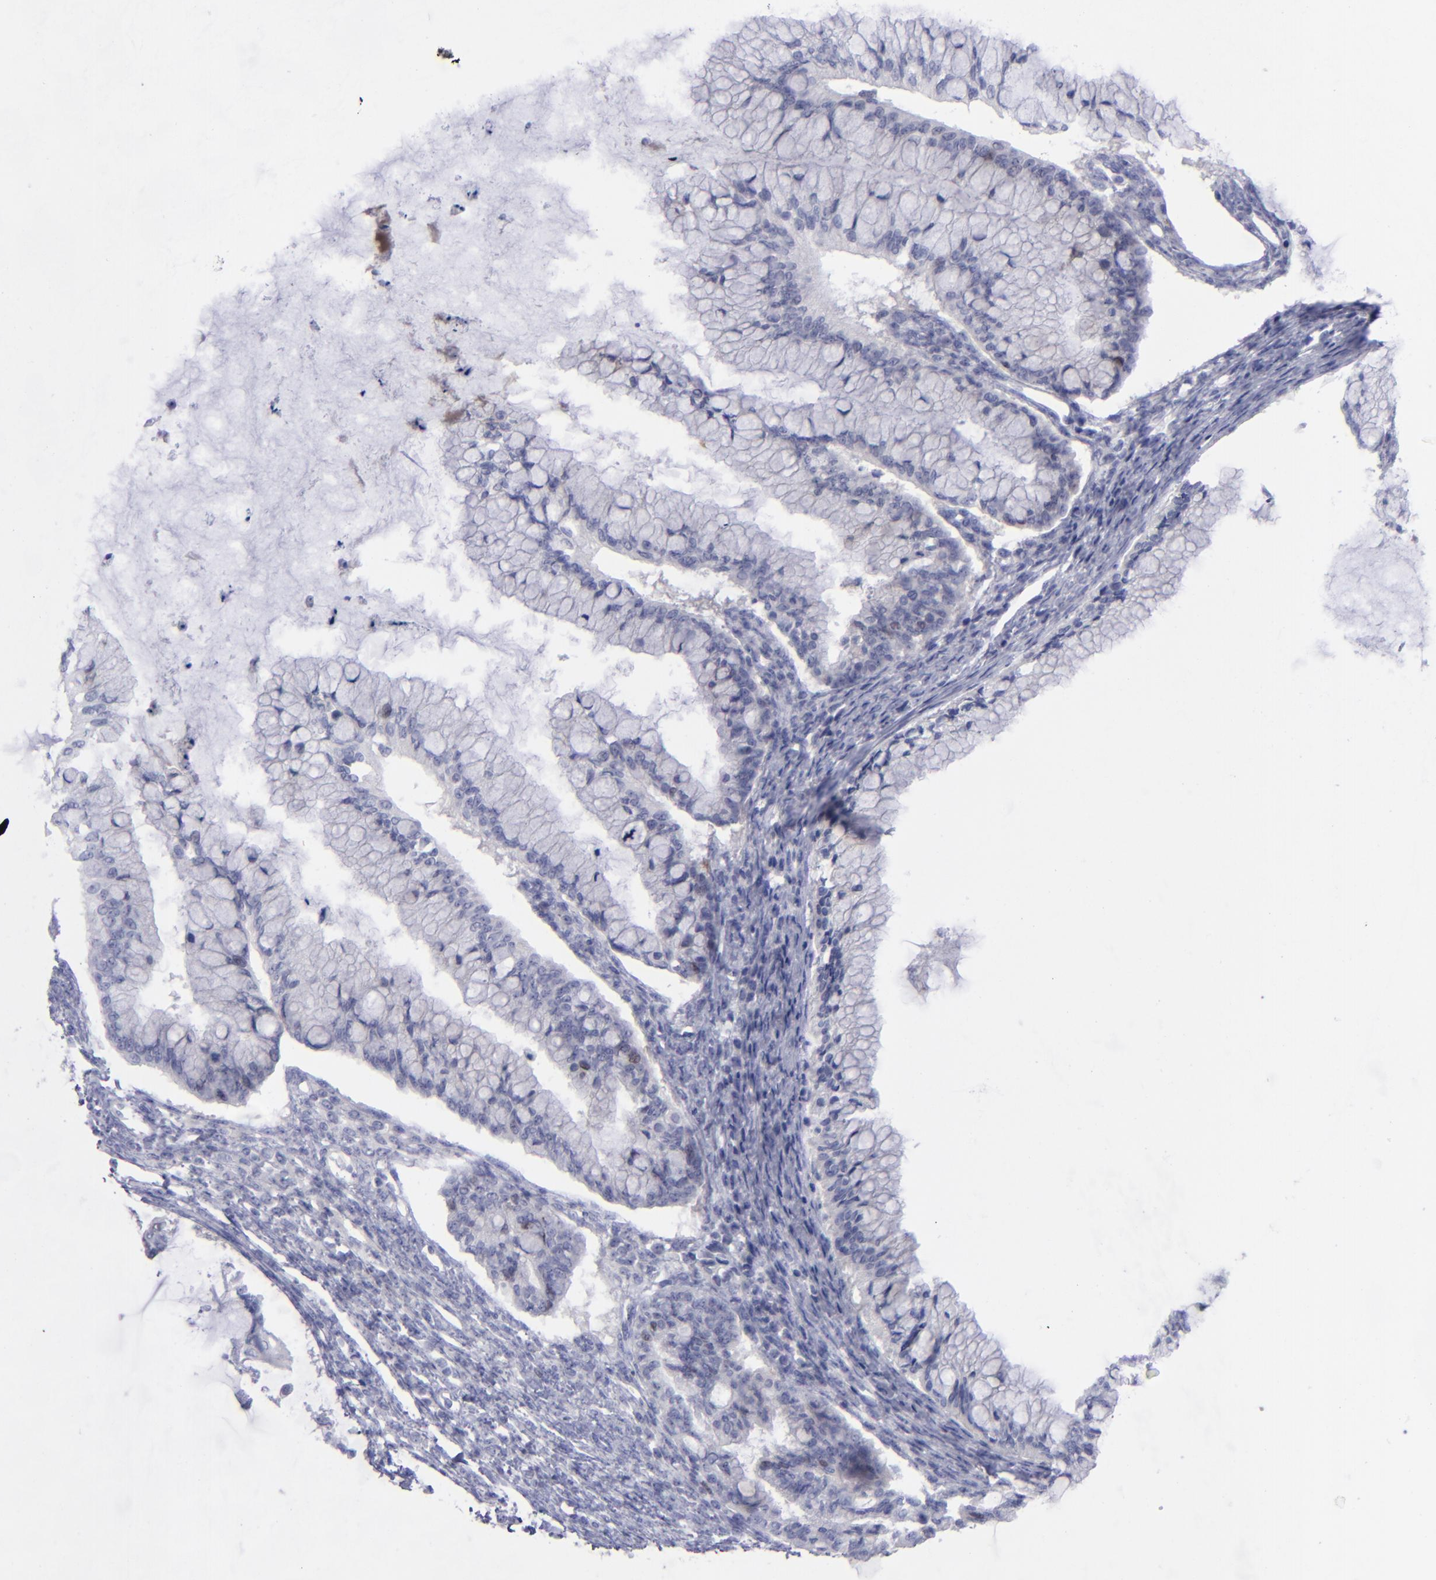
{"staining": {"intensity": "negative", "quantity": "none", "location": "none"}, "tissue": "ovarian cancer", "cell_type": "Tumor cells", "image_type": "cancer", "snomed": [{"axis": "morphology", "description": "Cystadenocarcinoma, mucinous, NOS"}, {"axis": "topography", "description": "Ovary"}], "caption": "High power microscopy photomicrograph of an immunohistochemistry (IHC) image of ovarian cancer (mucinous cystadenocarcinoma), revealing no significant staining in tumor cells.", "gene": "AURKA", "patient": {"sex": "female", "age": 57}}